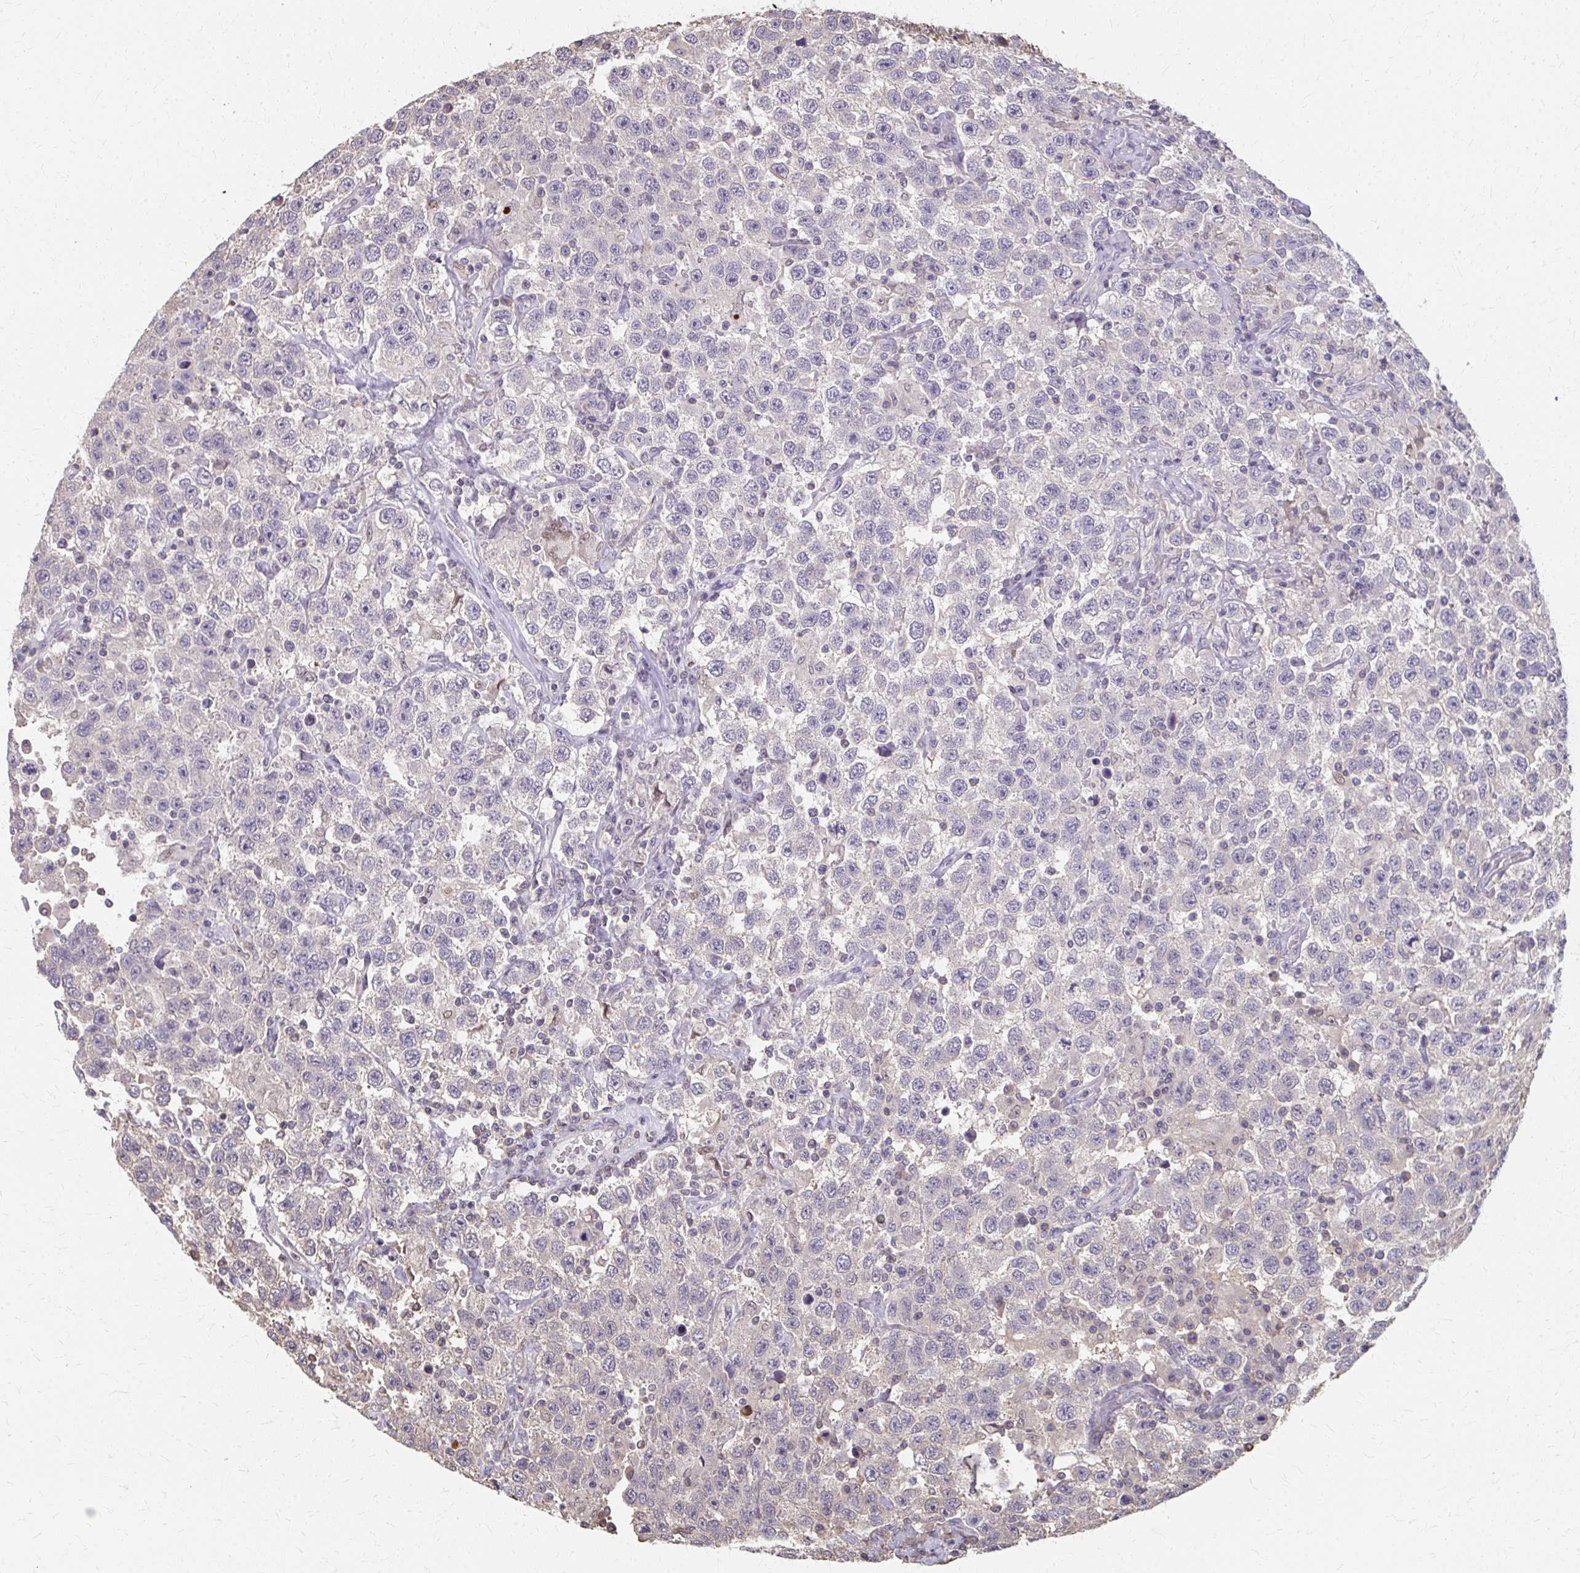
{"staining": {"intensity": "negative", "quantity": "none", "location": "none"}, "tissue": "testis cancer", "cell_type": "Tumor cells", "image_type": "cancer", "snomed": [{"axis": "morphology", "description": "Seminoma, NOS"}, {"axis": "topography", "description": "Testis"}], "caption": "IHC micrograph of testis cancer stained for a protein (brown), which exhibits no positivity in tumor cells.", "gene": "RABGAP1L", "patient": {"sex": "male", "age": 41}}